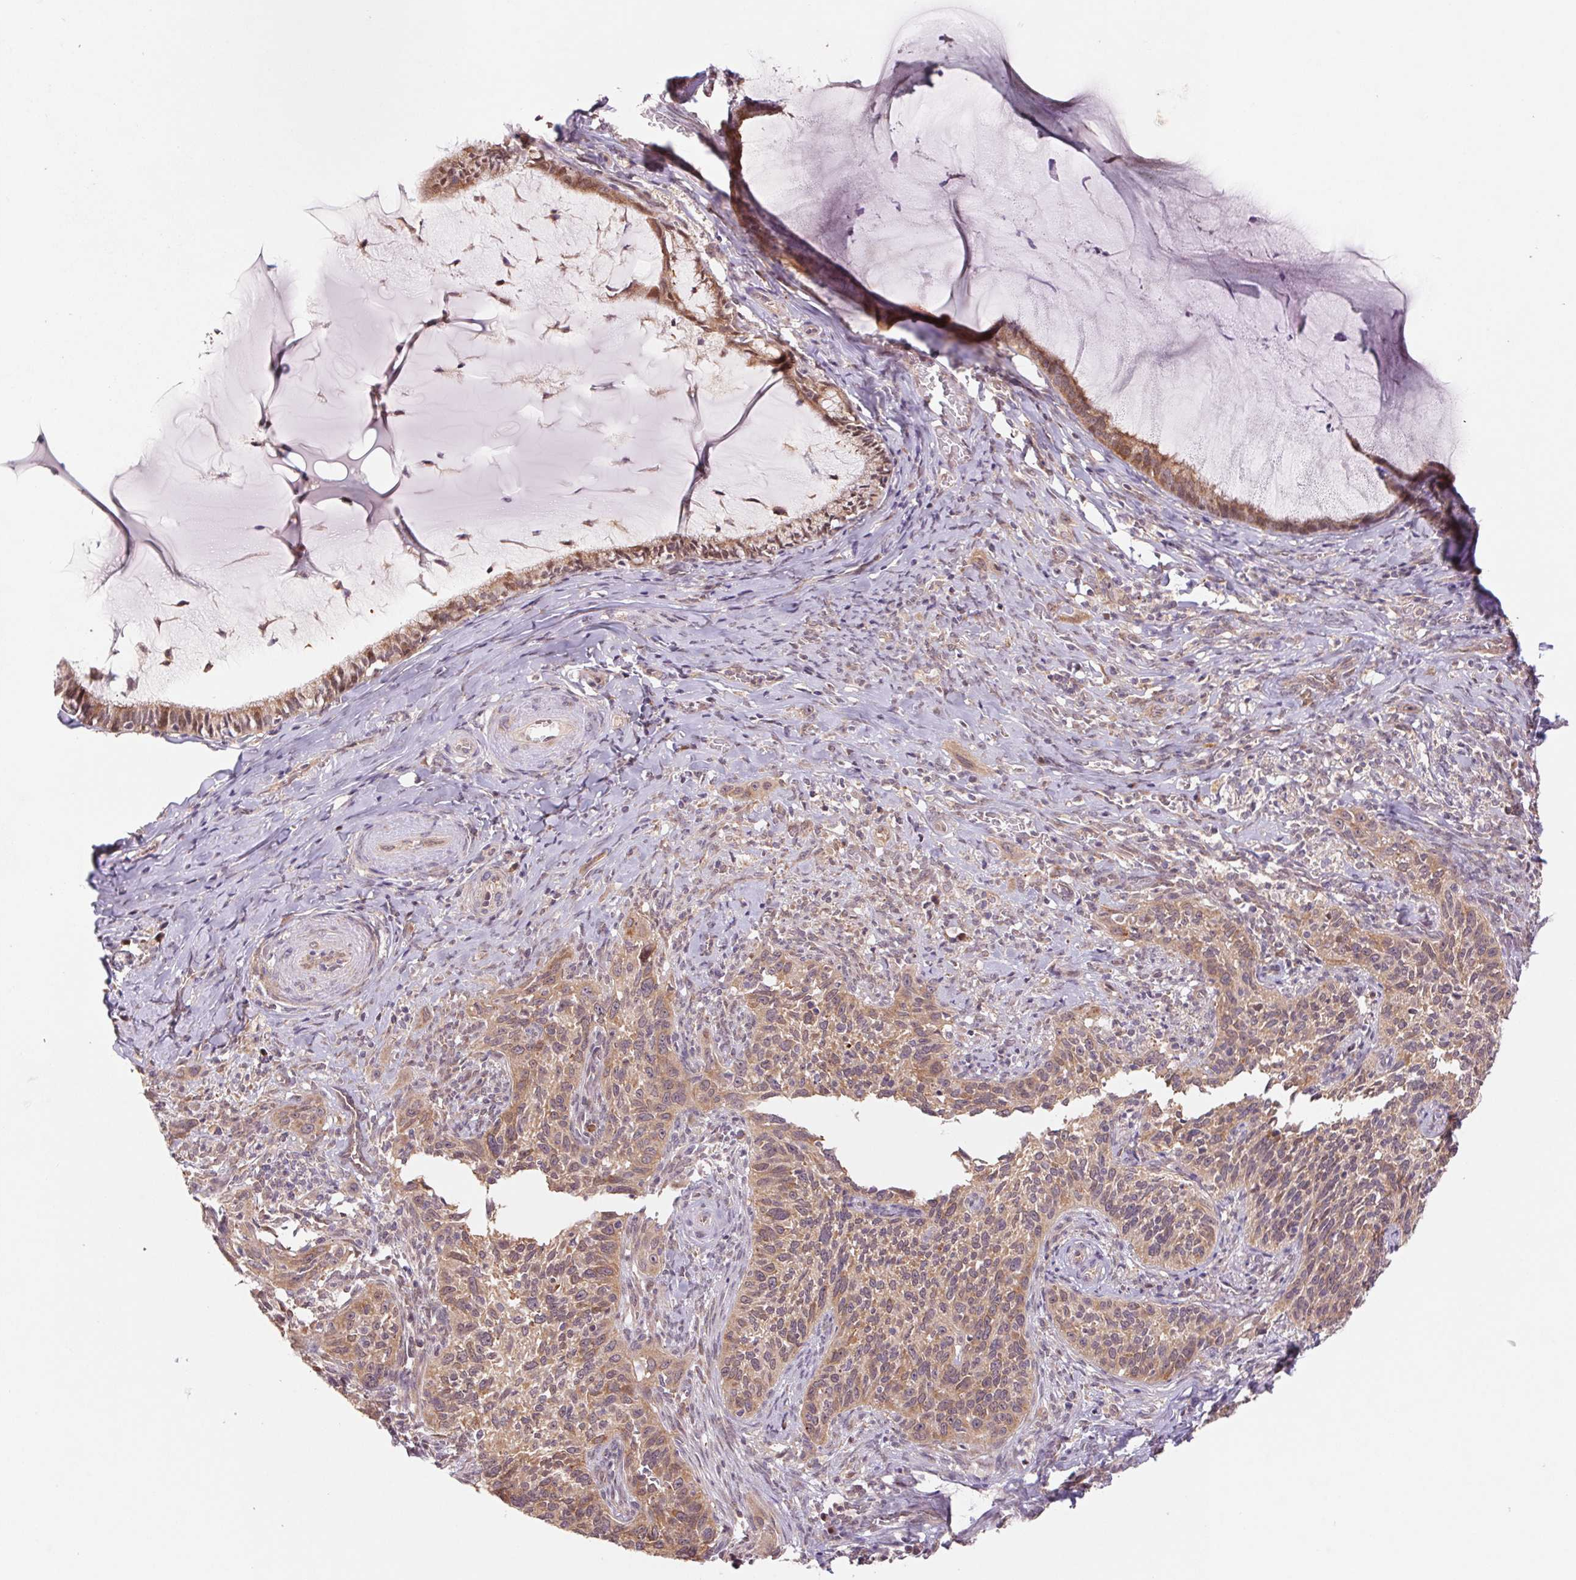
{"staining": {"intensity": "weak", "quantity": ">75%", "location": "cytoplasmic/membranous"}, "tissue": "cervical cancer", "cell_type": "Tumor cells", "image_type": "cancer", "snomed": [{"axis": "morphology", "description": "Squamous cell carcinoma, NOS"}, {"axis": "topography", "description": "Cervix"}], "caption": "Squamous cell carcinoma (cervical) stained with a protein marker shows weak staining in tumor cells.", "gene": "RRM1", "patient": {"sex": "female", "age": 51}}